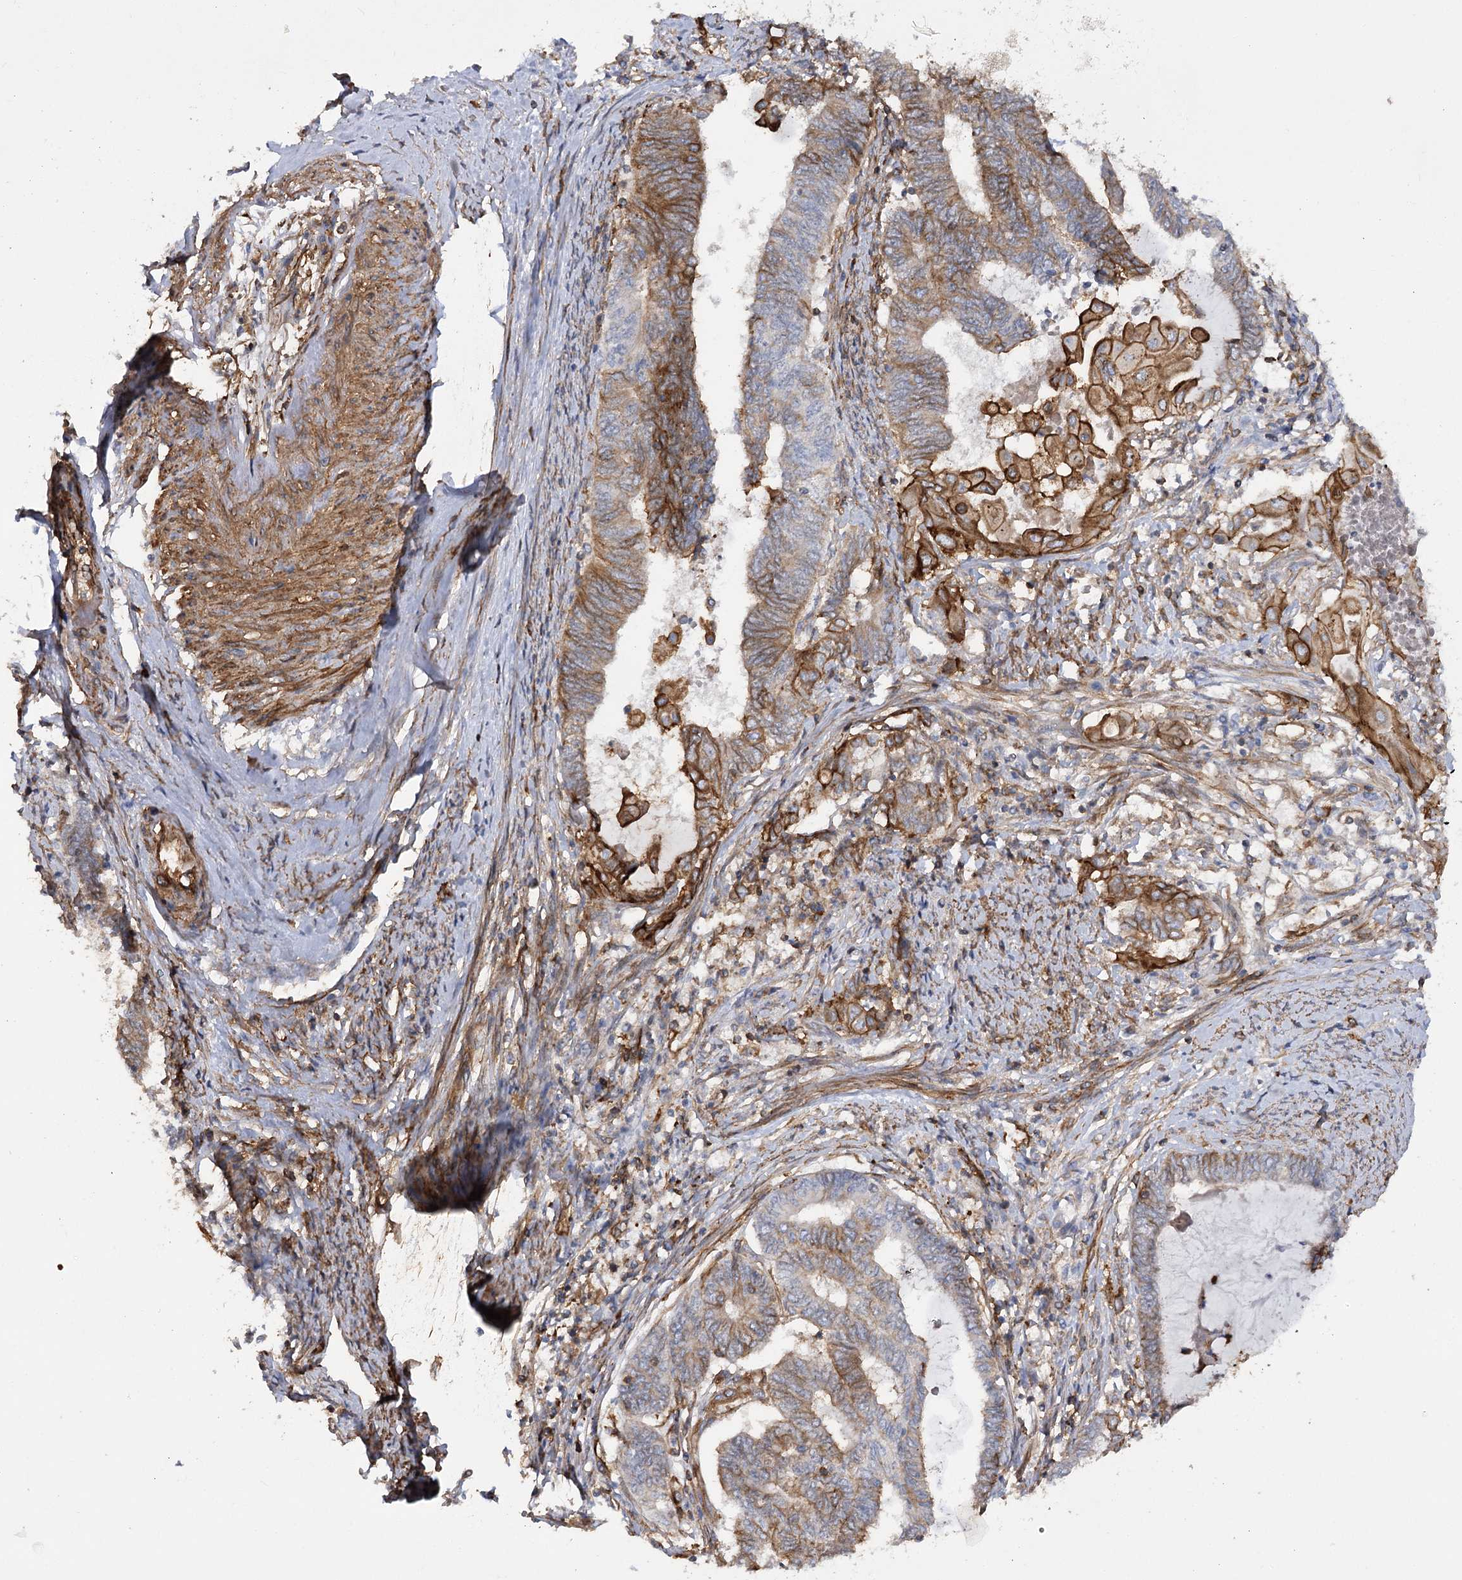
{"staining": {"intensity": "moderate", "quantity": "<25%", "location": "cytoplasmic/membranous"}, "tissue": "endometrial cancer", "cell_type": "Tumor cells", "image_type": "cancer", "snomed": [{"axis": "morphology", "description": "Adenocarcinoma, NOS"}, {"axis": "topography", "description": "Uterus"}, {"axis": "topography", "description": "Endometrium"}], "caption": "A brown stain shows moderate cytoplasmic/membranous staining of a protein in adenocarcinoma (endometrial) tumor cells.", "gene": "SYNPO2", "patient": {"sex": "female", "age": 70}}